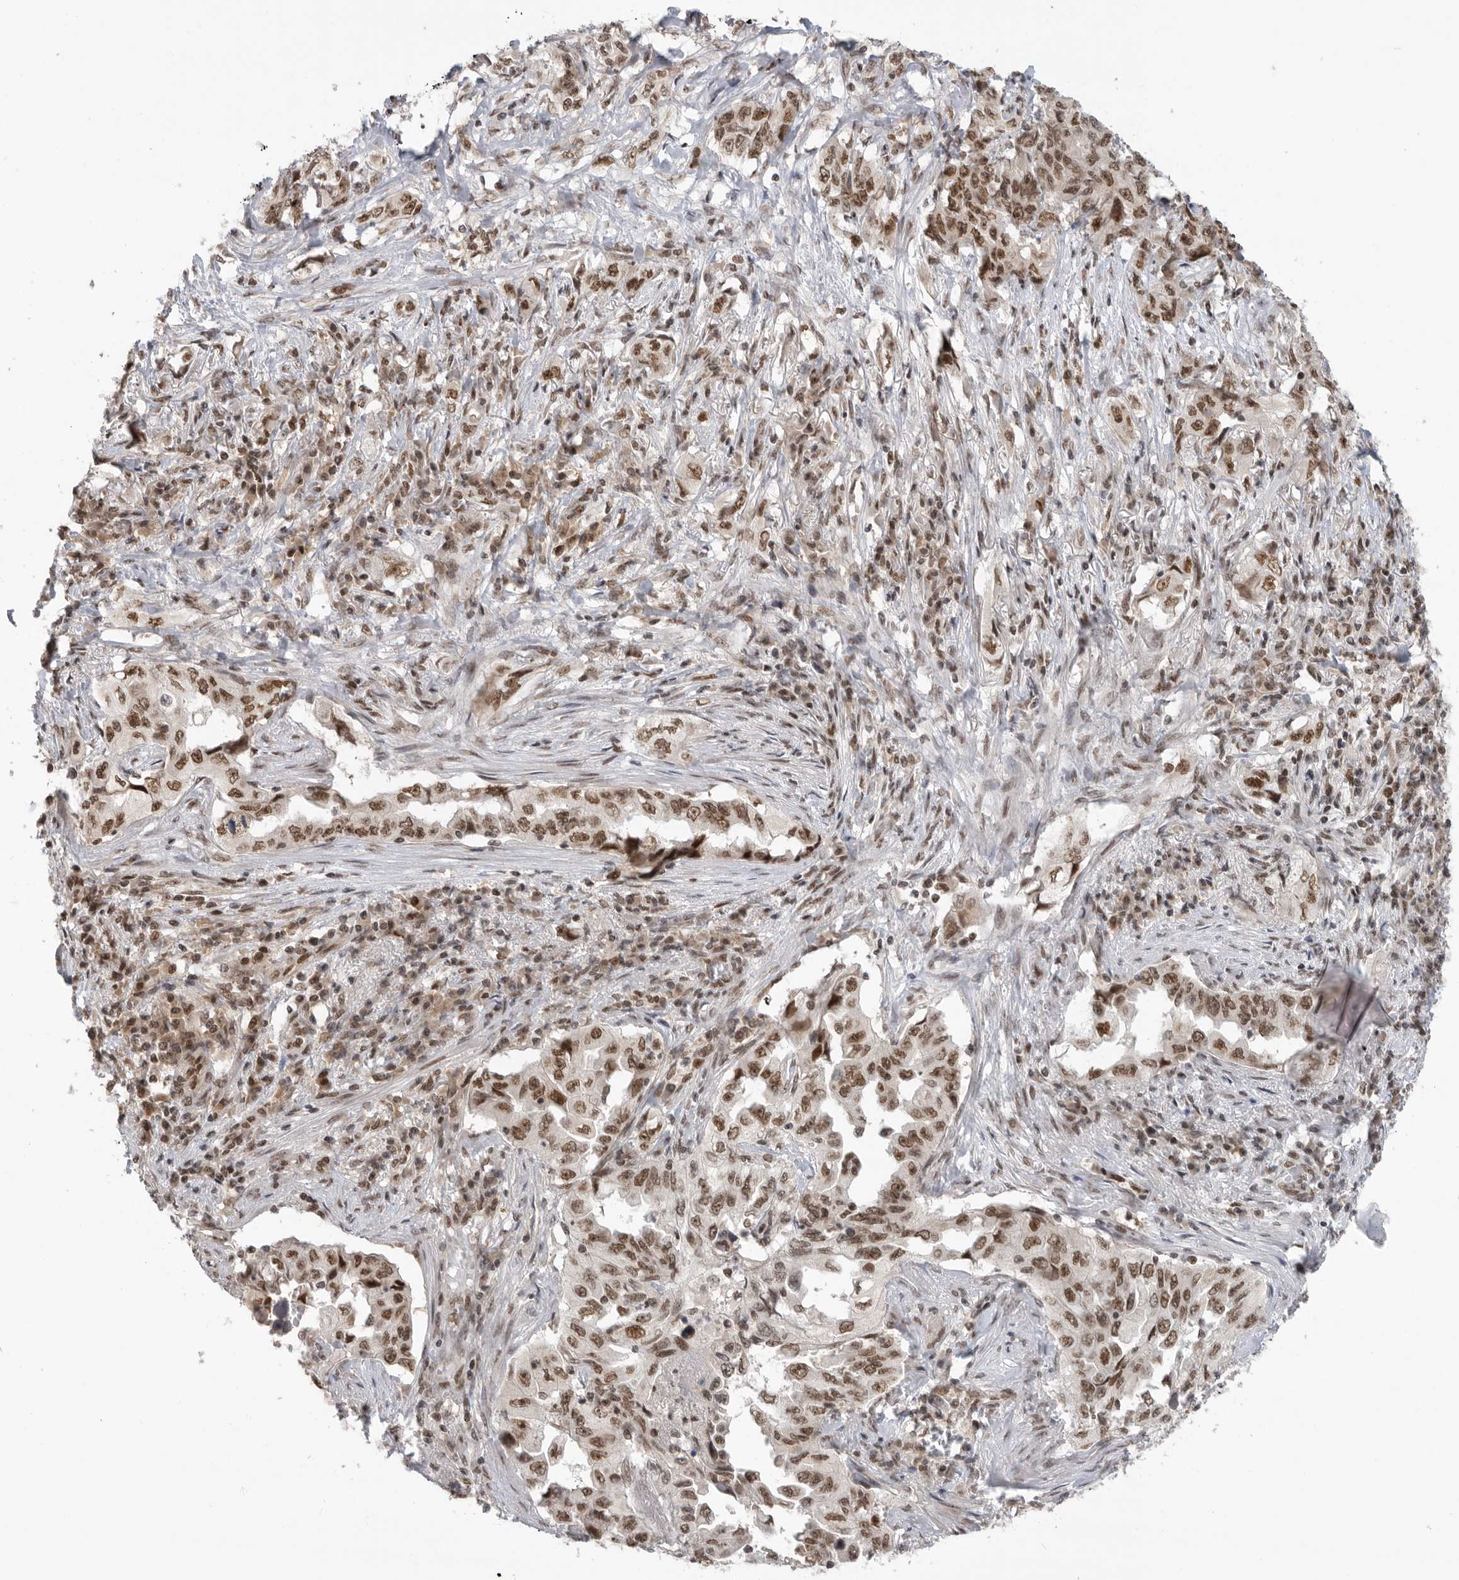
{"staining": {"intensity": "strong", "quantity": ">75%", "location": "nuclear"}, "tissue": "lung cancer", "cell_type": "Tumor cells", "image_type": "cancer", "snomed": [{"axis": "morphology", "description": "Adenocarcinoma, NOS"}, {"axis": "topography", "description": "Lung"}], "caption": "IHC histopathology image of neoplastic tissue: lung cancer (adenocarcinoma) stained using immunohistochemistry reveals high levels of strong protein expression localized specifically in the nuclear of tumor cells, appearing as a nuclear brown color.", "gene": "ZNF830", "patient": {"sex": "female", "age": 51}}